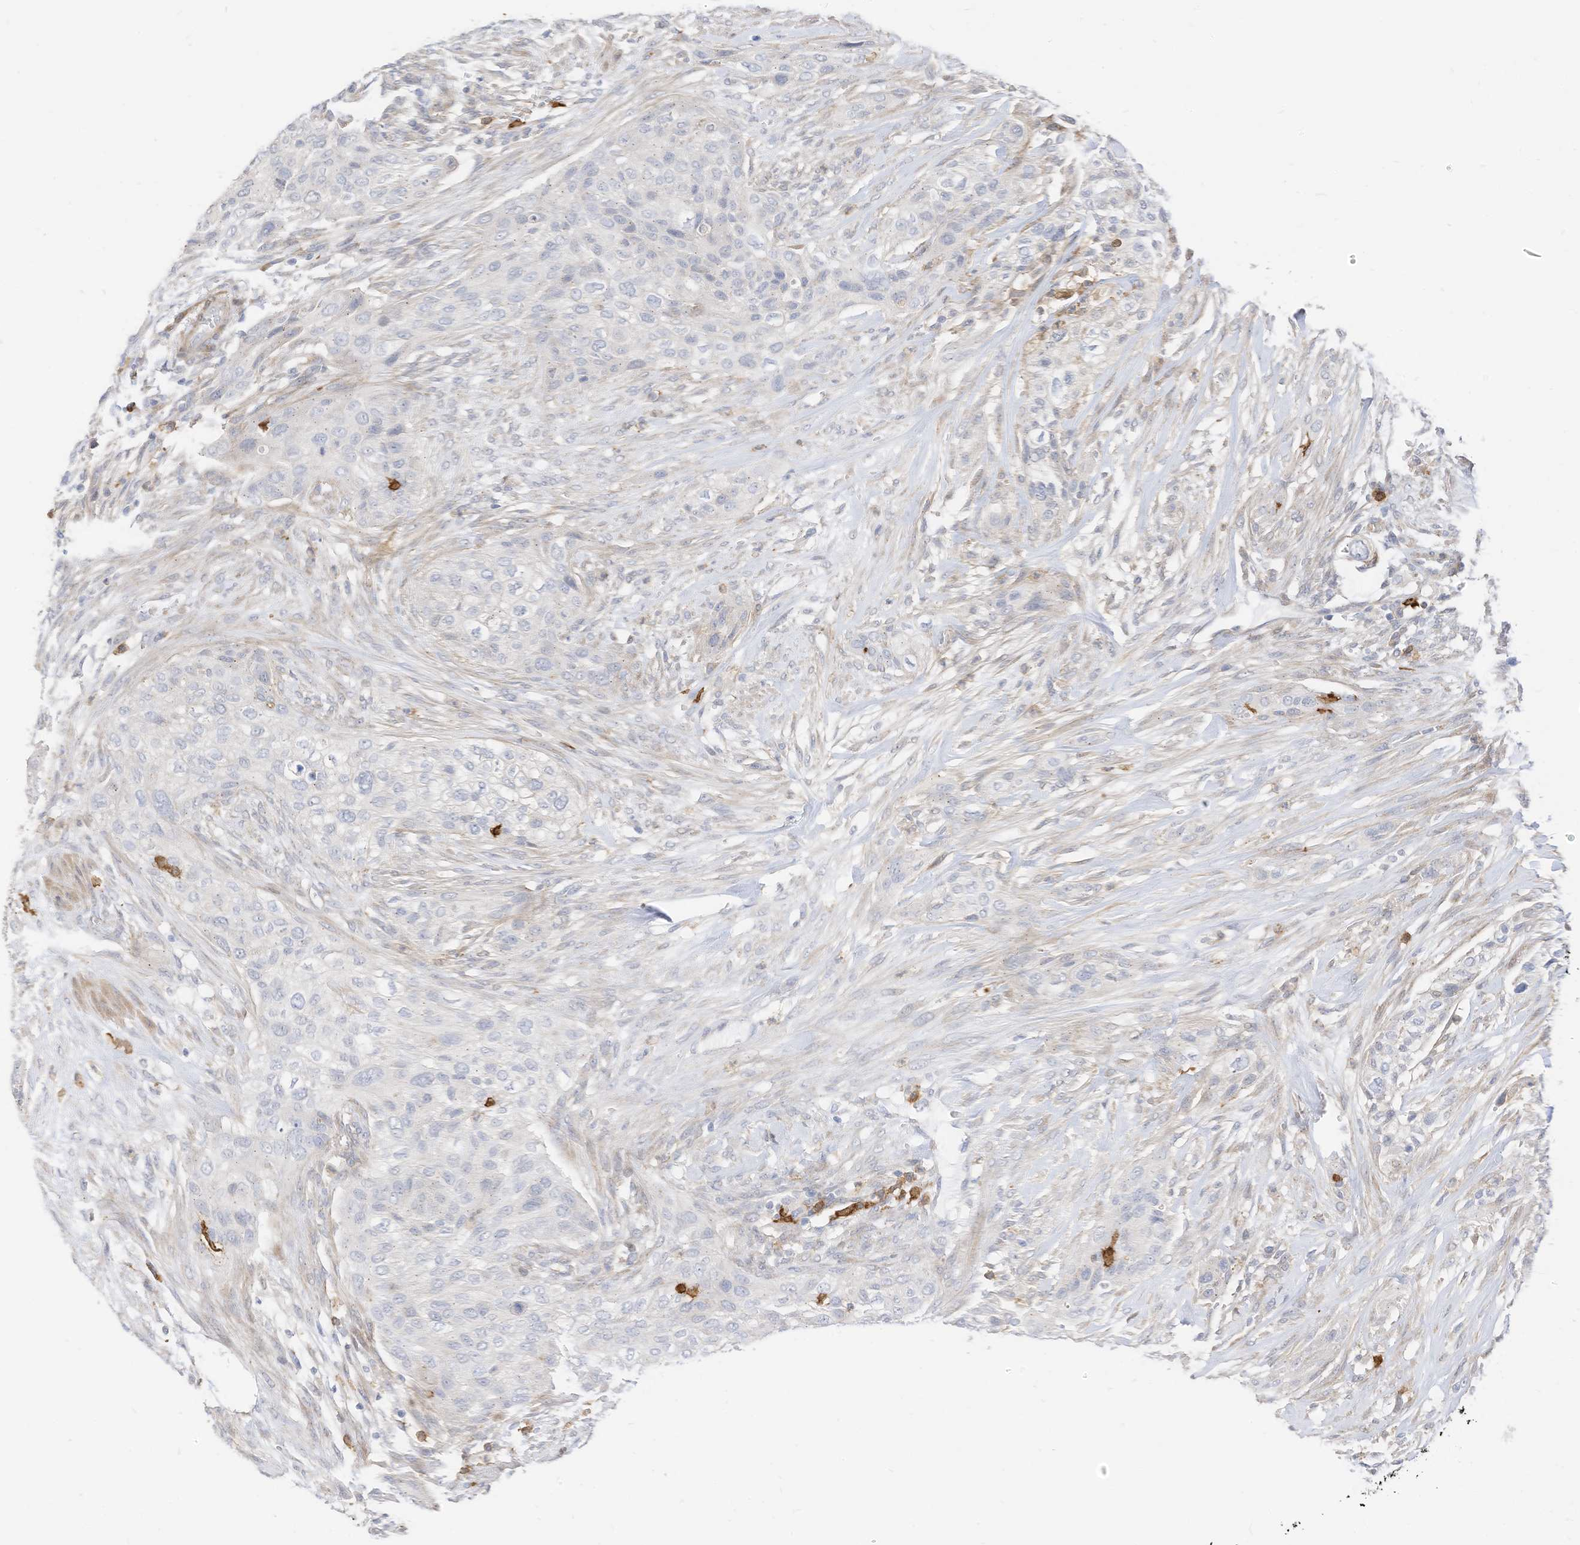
{"staining": {"intensity": "negative", "quantity": "none", "location": "none"}, "tissue": "urothelial cancer", "cell_type": "Tumor cells", "image_type": "cancer", "snomed": [{"axis": "morphology", "description": "Urothelial carcinoma, High grade"}, {"axis": "topography", "description": "Urinary bladder"}], "caption": "Immunohistochemistry (IHC) photomicrograph of high-grade urothelial carcinoma stained for a protein (brown), which exhibits no expression in tumor cells. (DAB (3,3'-diaminobenzidine) immunohistochemistry (IHC) visualized using brightfield microscopy, high magnification).", "gene": "ATP13A1", "patient": {"sex": "male", "age": 35}}